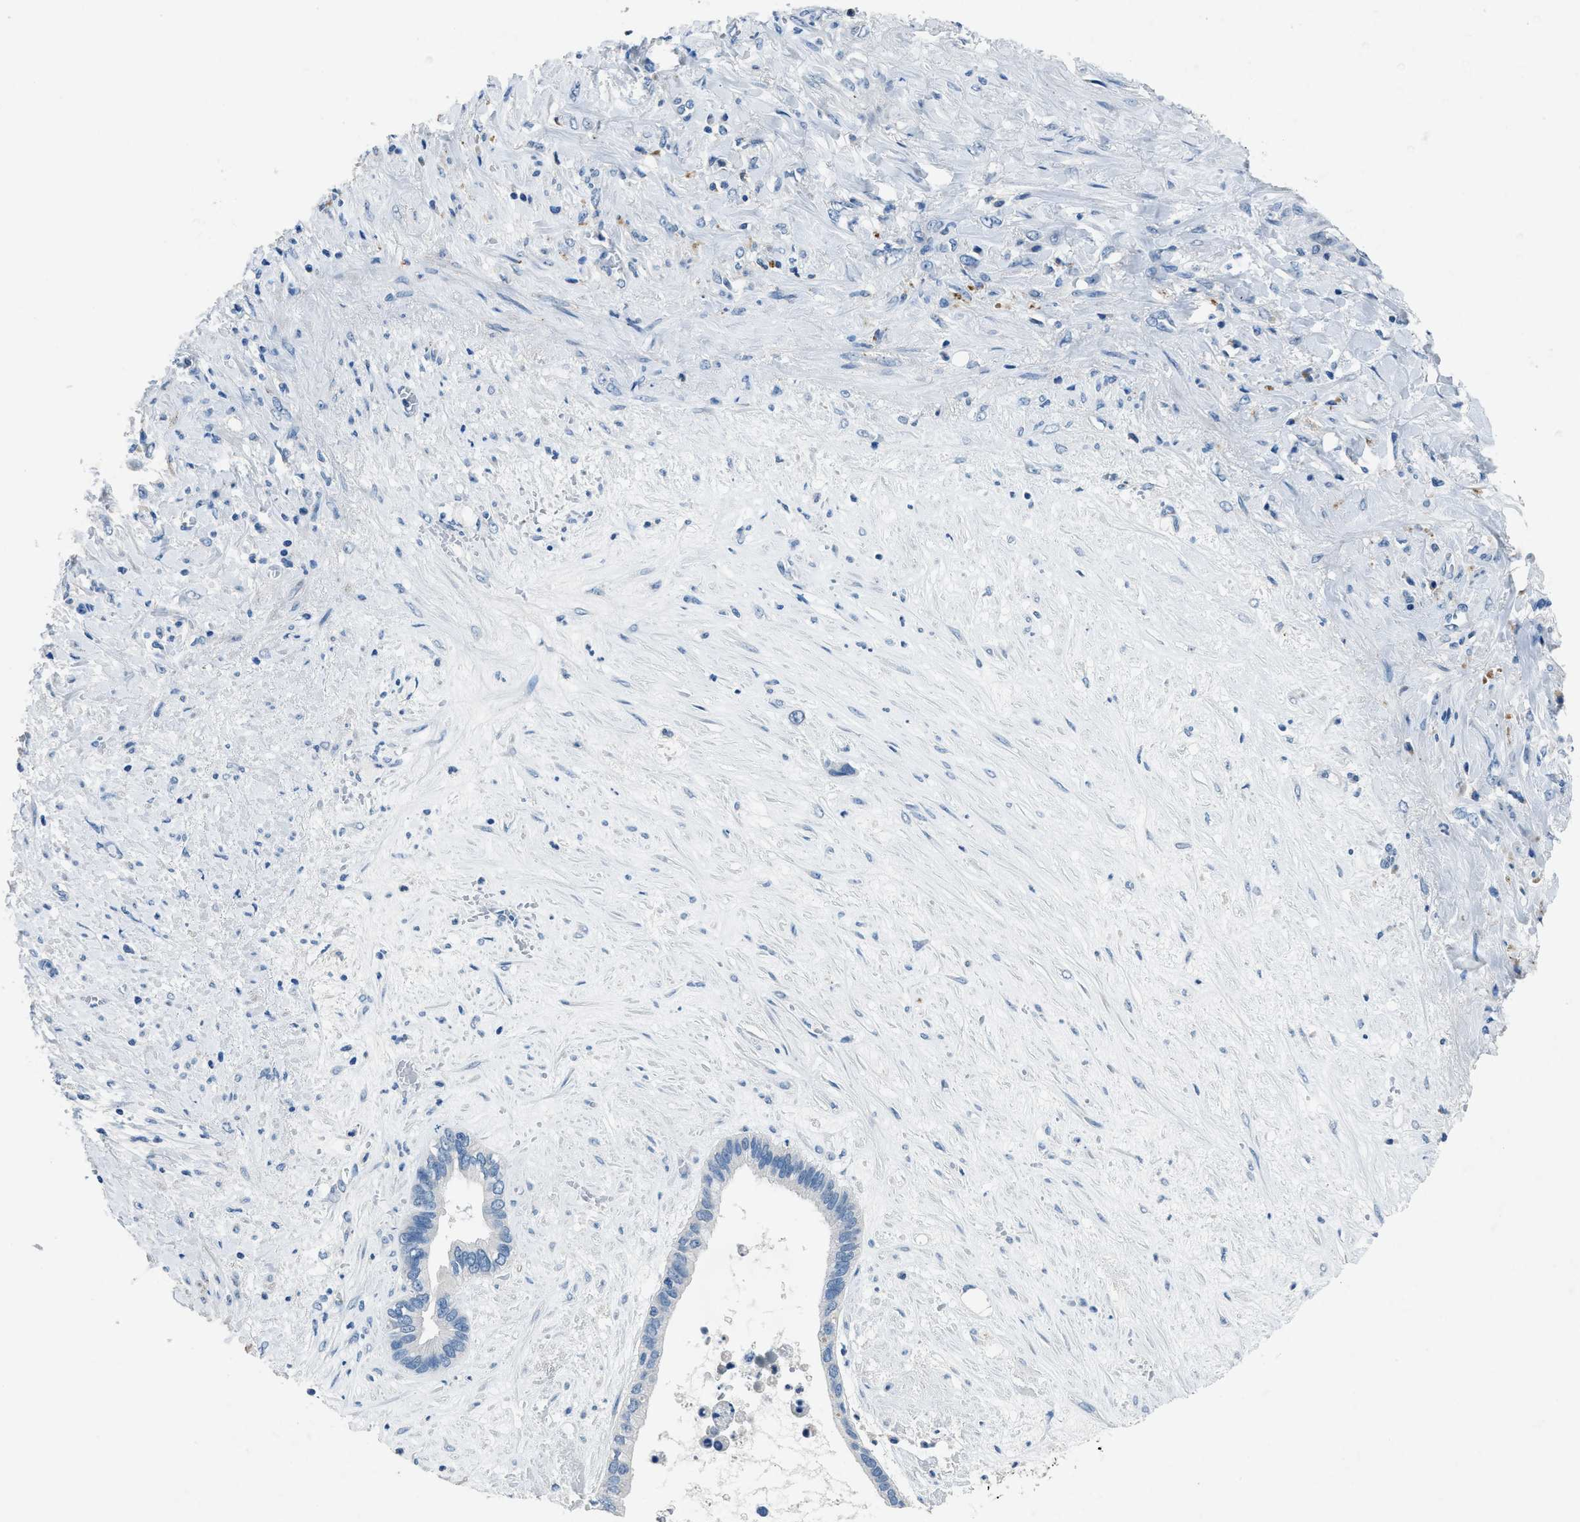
{"staining": {"intensity": "negative", "quantity": "none", "location": "none"}, "tissue": "liver cancer", "cell_type": "Tumor cells", "image_type": "cancer", "snomed": [{"axis": "morphology", "description": "Cholangiocarcinoma"}, {"axis": "topography", "description": "Liver"}], "caption": "High power microscopy micrograph of an immunohistochemistry image of liver cholangiocarcinoma, revealing no significant expression in tumor cells.", "gene": "ADAM2", "patient": {"sex": "female", "age": 65}}